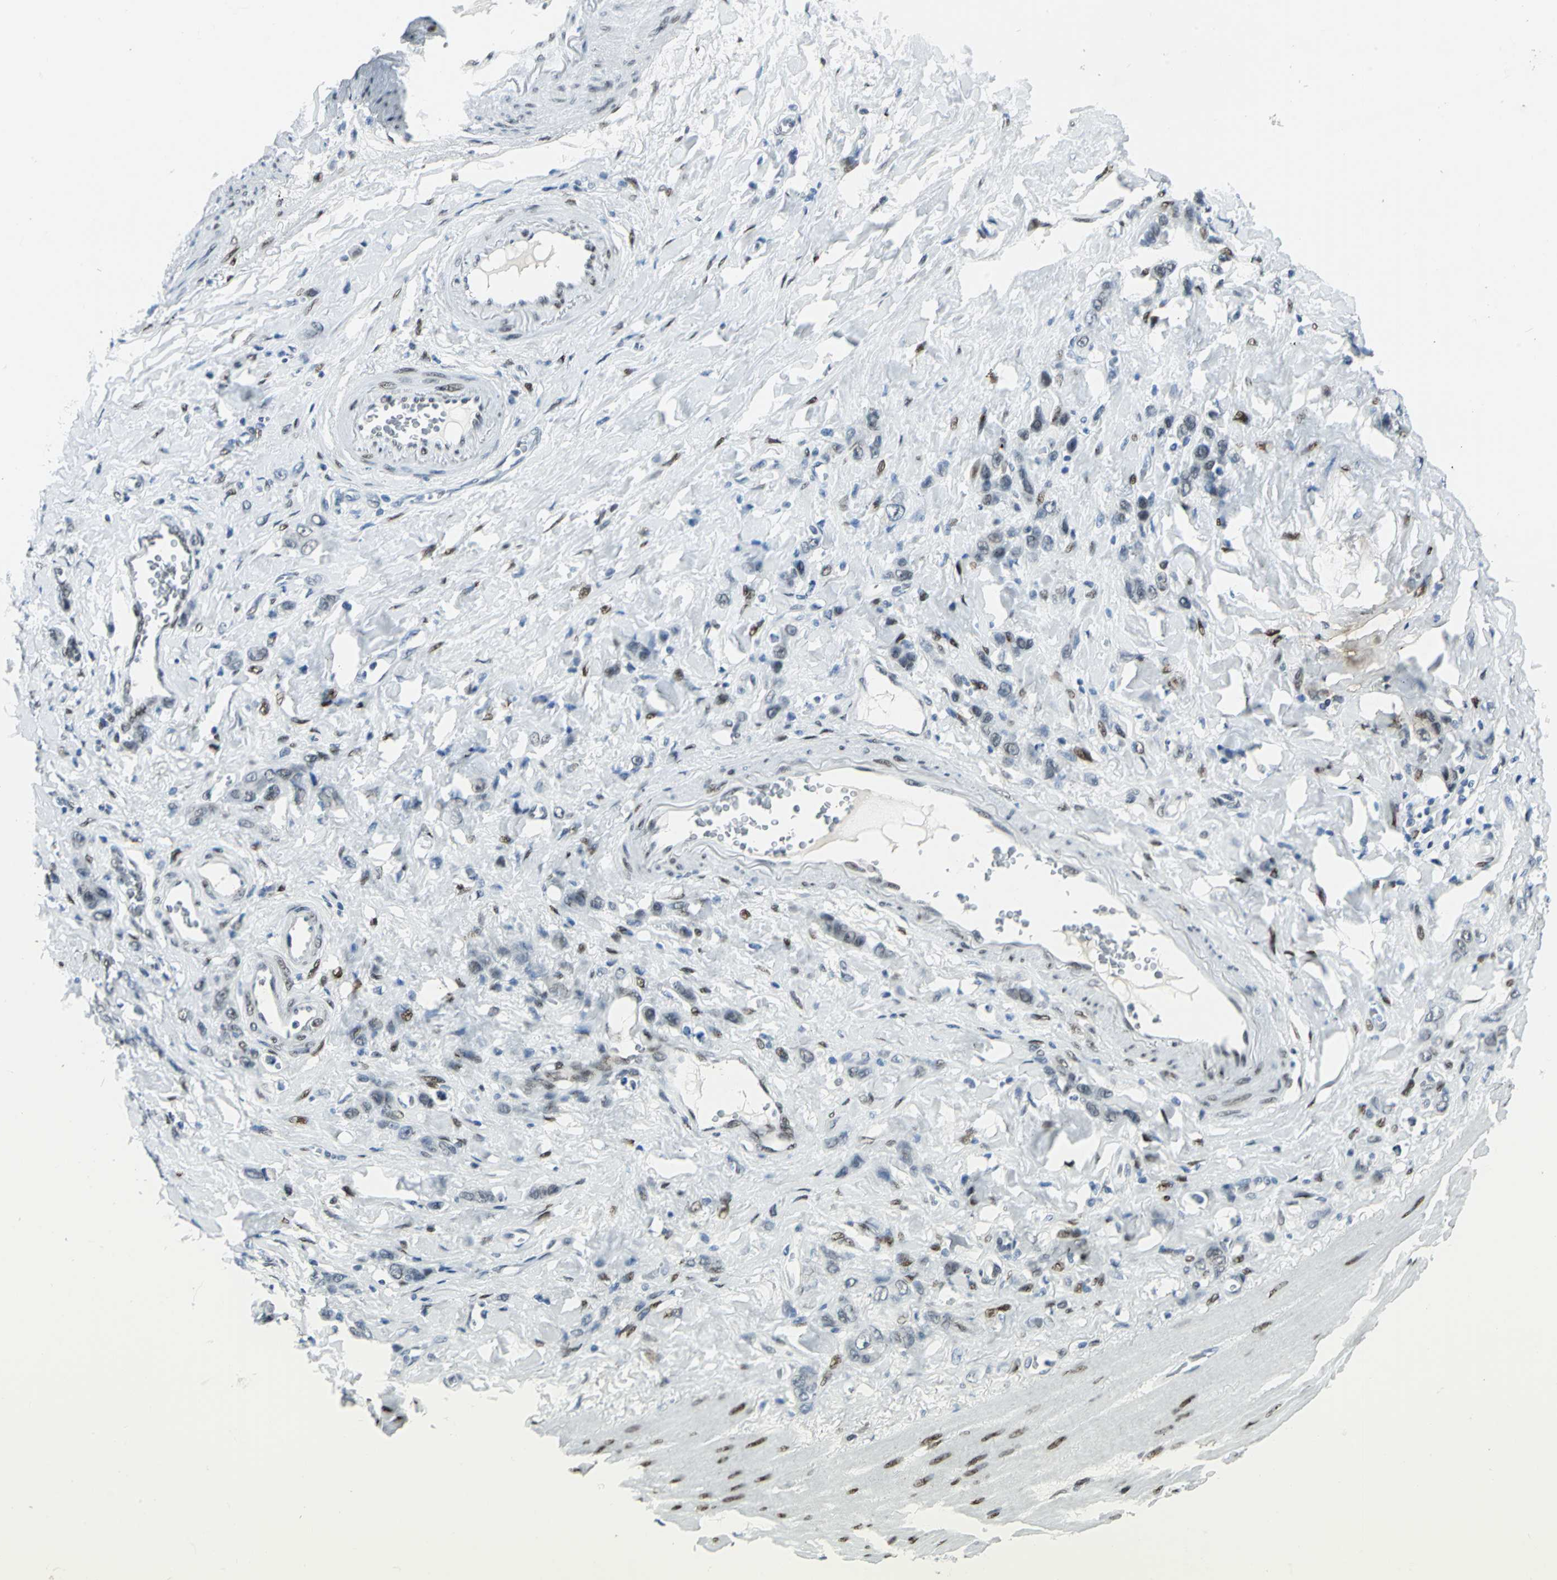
{"staining": {"intensity": "negative", "quantity": "none", "location": "none"}, "tissue": "stomach cancer", "cell_type": "Tumor cells", "image_type": "cancer", "snomed": [{"axis": "morphology", "description": "Normal tissue, NOS"}, {"axis": "morphology", "description": "Adenocarcinoma, NOS"}, {"axis": "topography", "description": "Stomach"}], "caption": "A high-resolution image shows IHC staining of stomach cancer (adenocarcinoma), which displays no significant expression in tumor cells.", "gene": "MEIS2", "patient": {"sex": "male", "age": 82}}